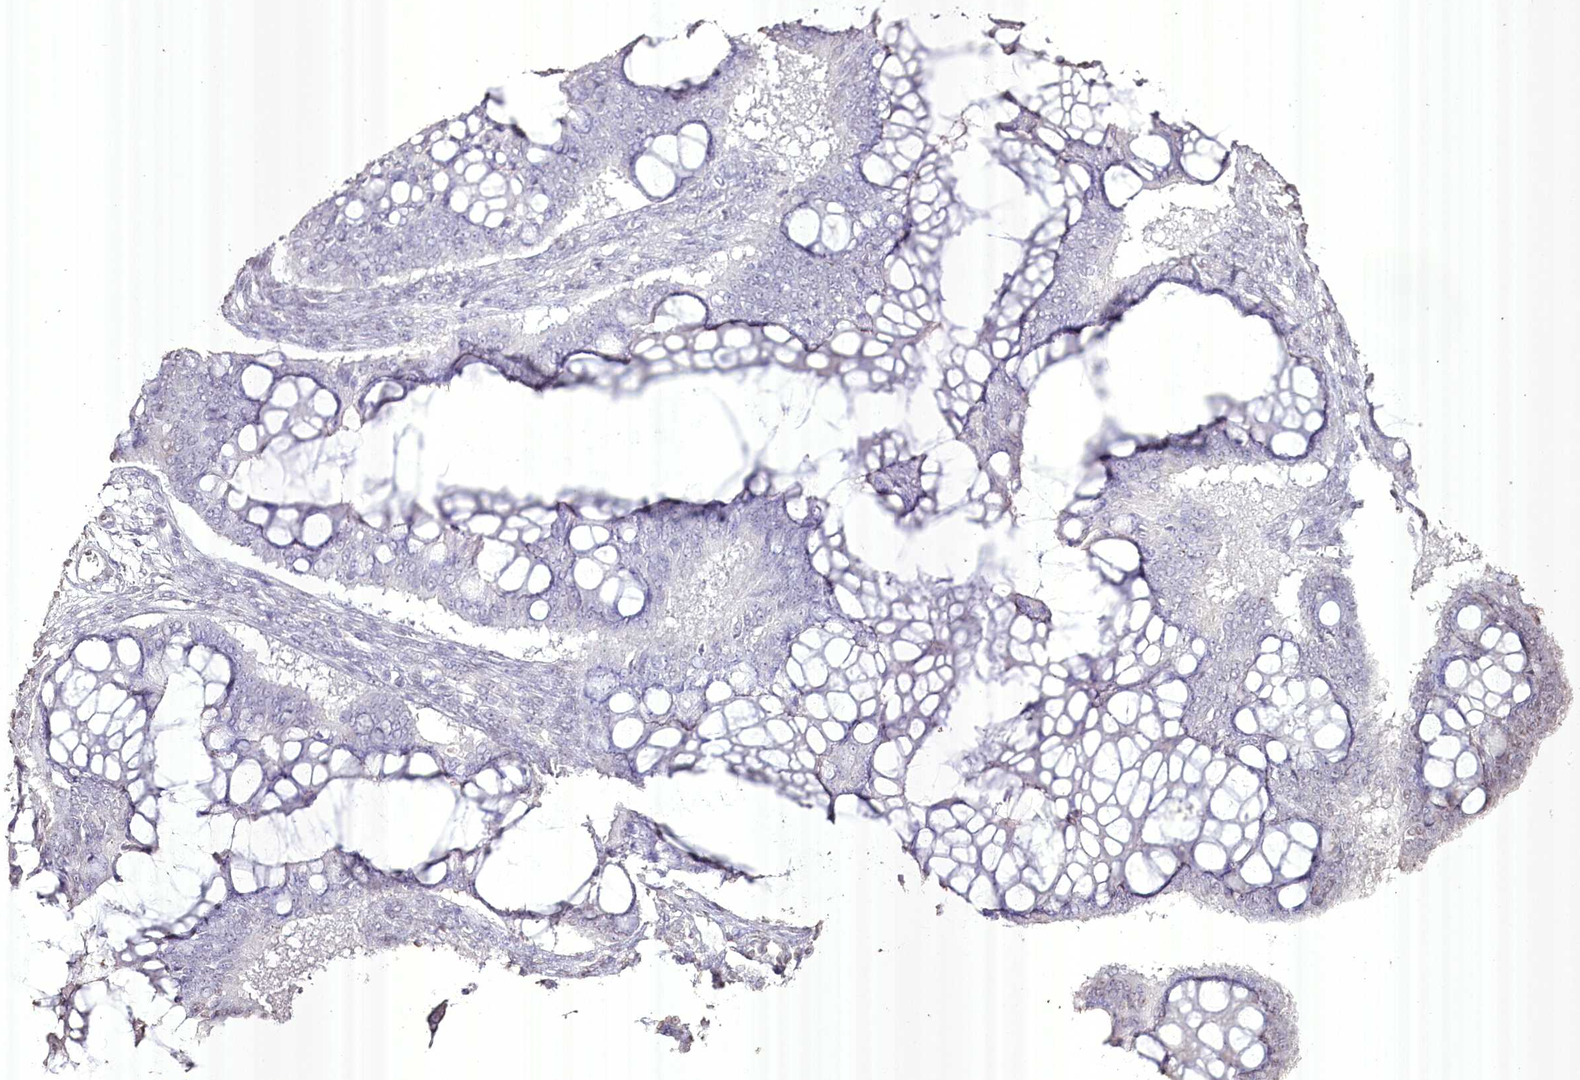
{"staining": {"intensity": "negative", "quantity": "none", "location": "none"}, "tissue": "ovarian cancer", "cell_type": "Tumor cells", "image_type": "cancer", "snomed": [{"axis": "morphology", "description": "Cystadenocarcinoma, mucinous, NOS"}, {"axis": "topography", "description": "Ovary"}], "caption": "DAB immunohistochemical staining of ovarian mucinous cystadenocarcinoma displays no significant positivity in tumor cells.", "gene": "SLC39A10", "patient": {"sex": "female", "age": 73}}